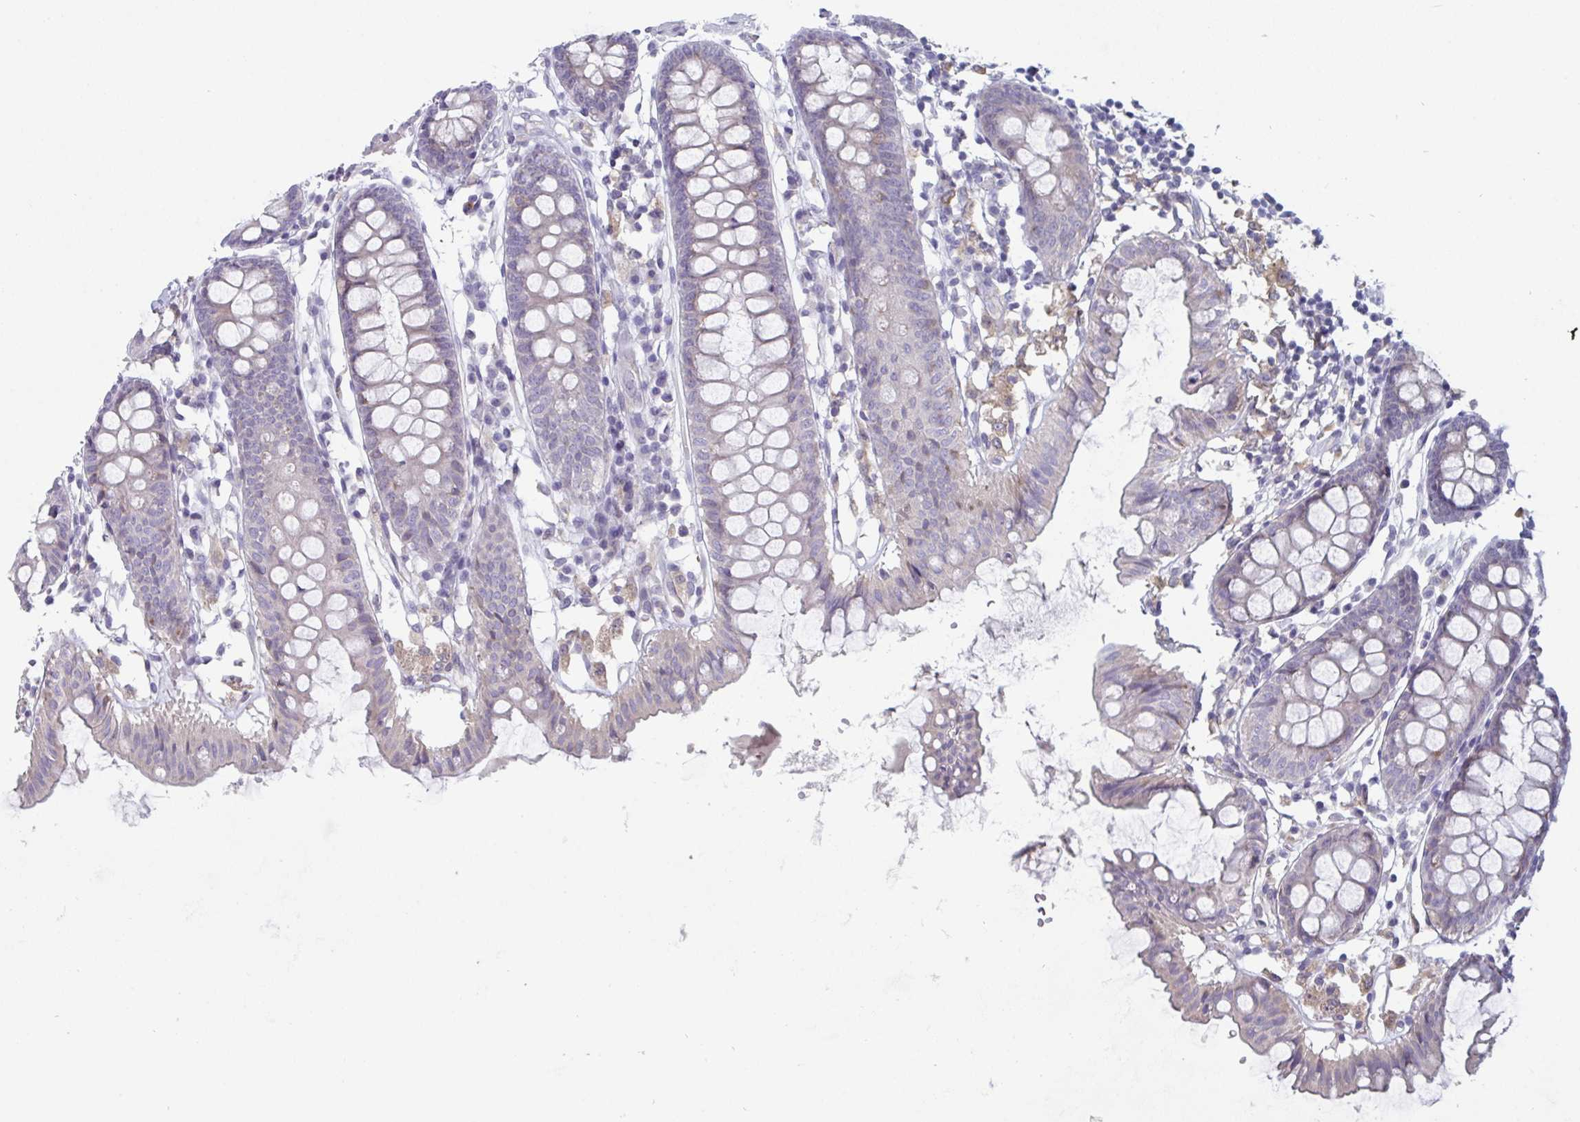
{"staining": {"intensity": "negative", "quantity": "none", "location": "none"}, "tissue": "colon", "cell_type": "Endothelial cells", "image_type": "normal", "snomed": [{"axis": "morphology", "description": "Normal tissue, NOS"}, {"axis": "topography", "description": "Colon"}], "caption": "The immunohistochemistry (IHC) image has no significant positivity in endothelial cells of colon. Brightfield microscopy of immunohistochemistry (IHC) stained with DAB (3,3'-diaminobenzidine) (brown) and hematoxylin (blue), captured at high magnification.", "gene": "PTPRD", "patient": {"sex": "female", "age": 84}}